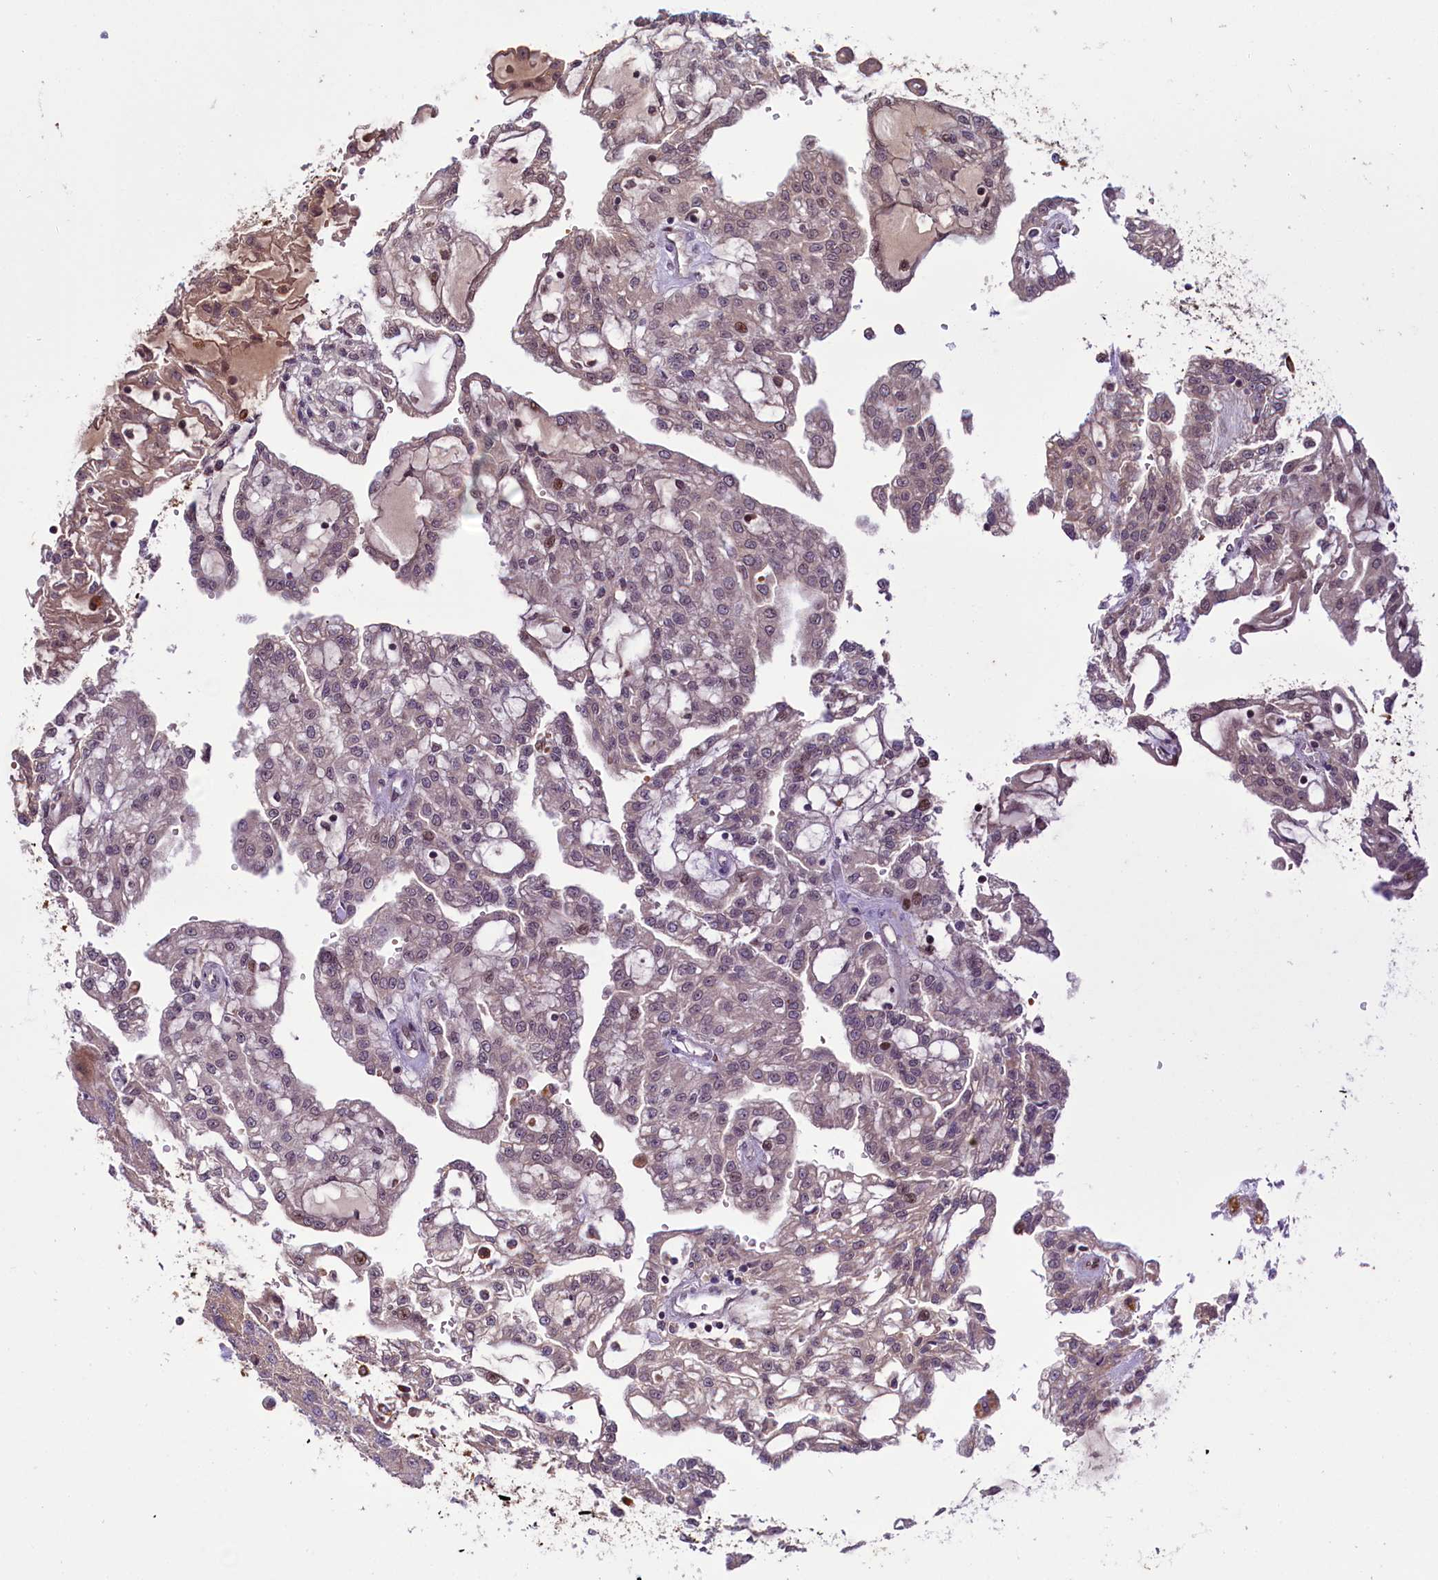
{"staining": {"intensity": "weak", "quantity": "25%-75%", "location": "cytoplasmic/membranous,nuclear"}, "tissue": "renal cancer", "cell_type": "Tumor cells", "image_type": "cancer", "snomed": [{"axis": "morphology", "description": "Adenocarcinoma, NOS"}, {"axis": "topography", "description": "Kidney"}], "caption": "Renal cancer was stained to show a protein in brown. There is low levels of weak cytoplasmic/membranous and nuclear positivity in approximately 25%-75% of tumor cells.", "gene": "N4BP2L1", "patient": {"sex": "male", "age": 63}}